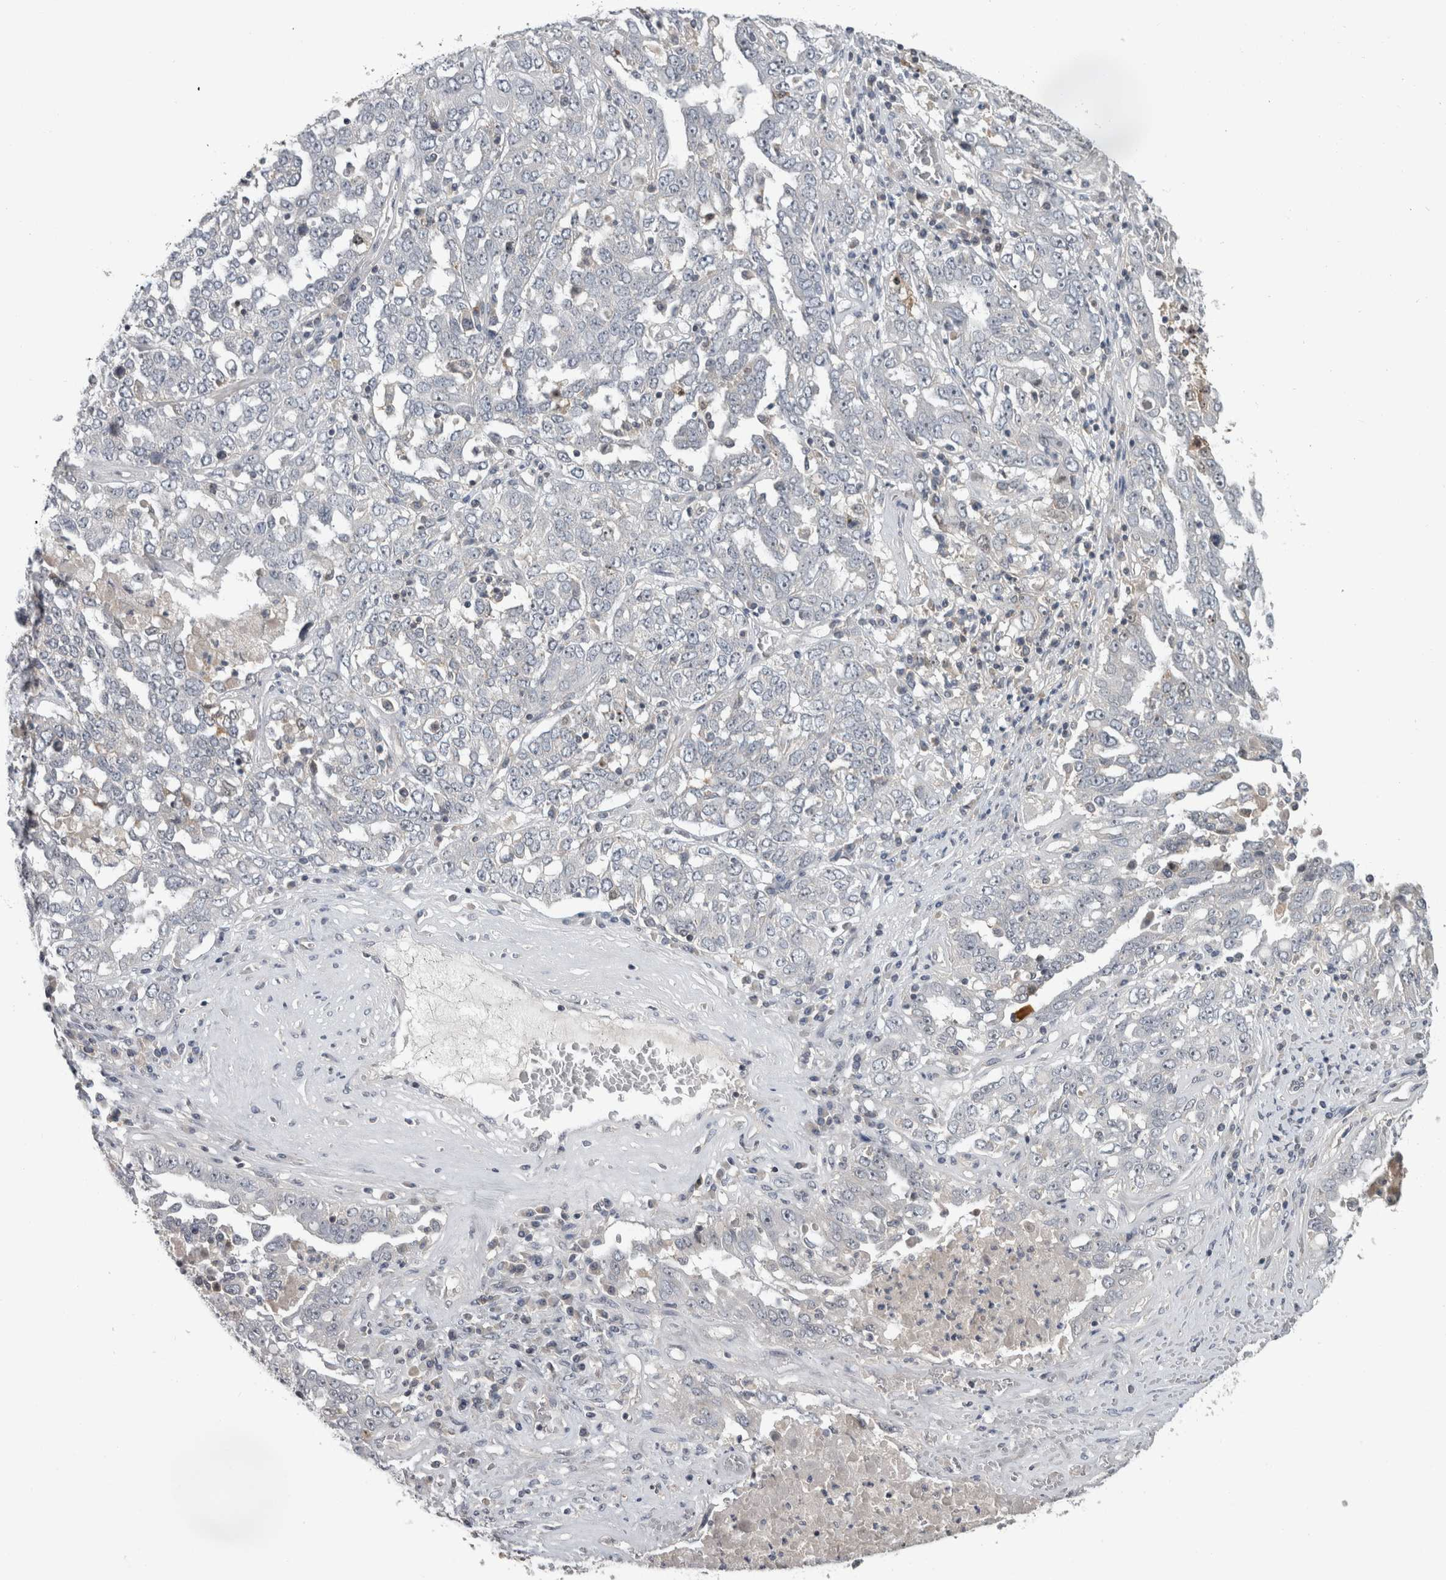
{"staining": {"intensity": "negative", "quantity": "none", "location": "none"}, "tissue": "ovarian cancer", "cell_type": "Tumor cells", "image_type": "cancer", "snomed": [{"axis": "morphology", "description": "Carcinoma, endometroid"}, {"axis": "topography", "description": "Ovary"}], "caption": "Photomicrograph shows no significant protein staining in tumor cells of ovarian cancer.", "gene": "RBM28", "patient": {"sex": "female", "age": 62}}